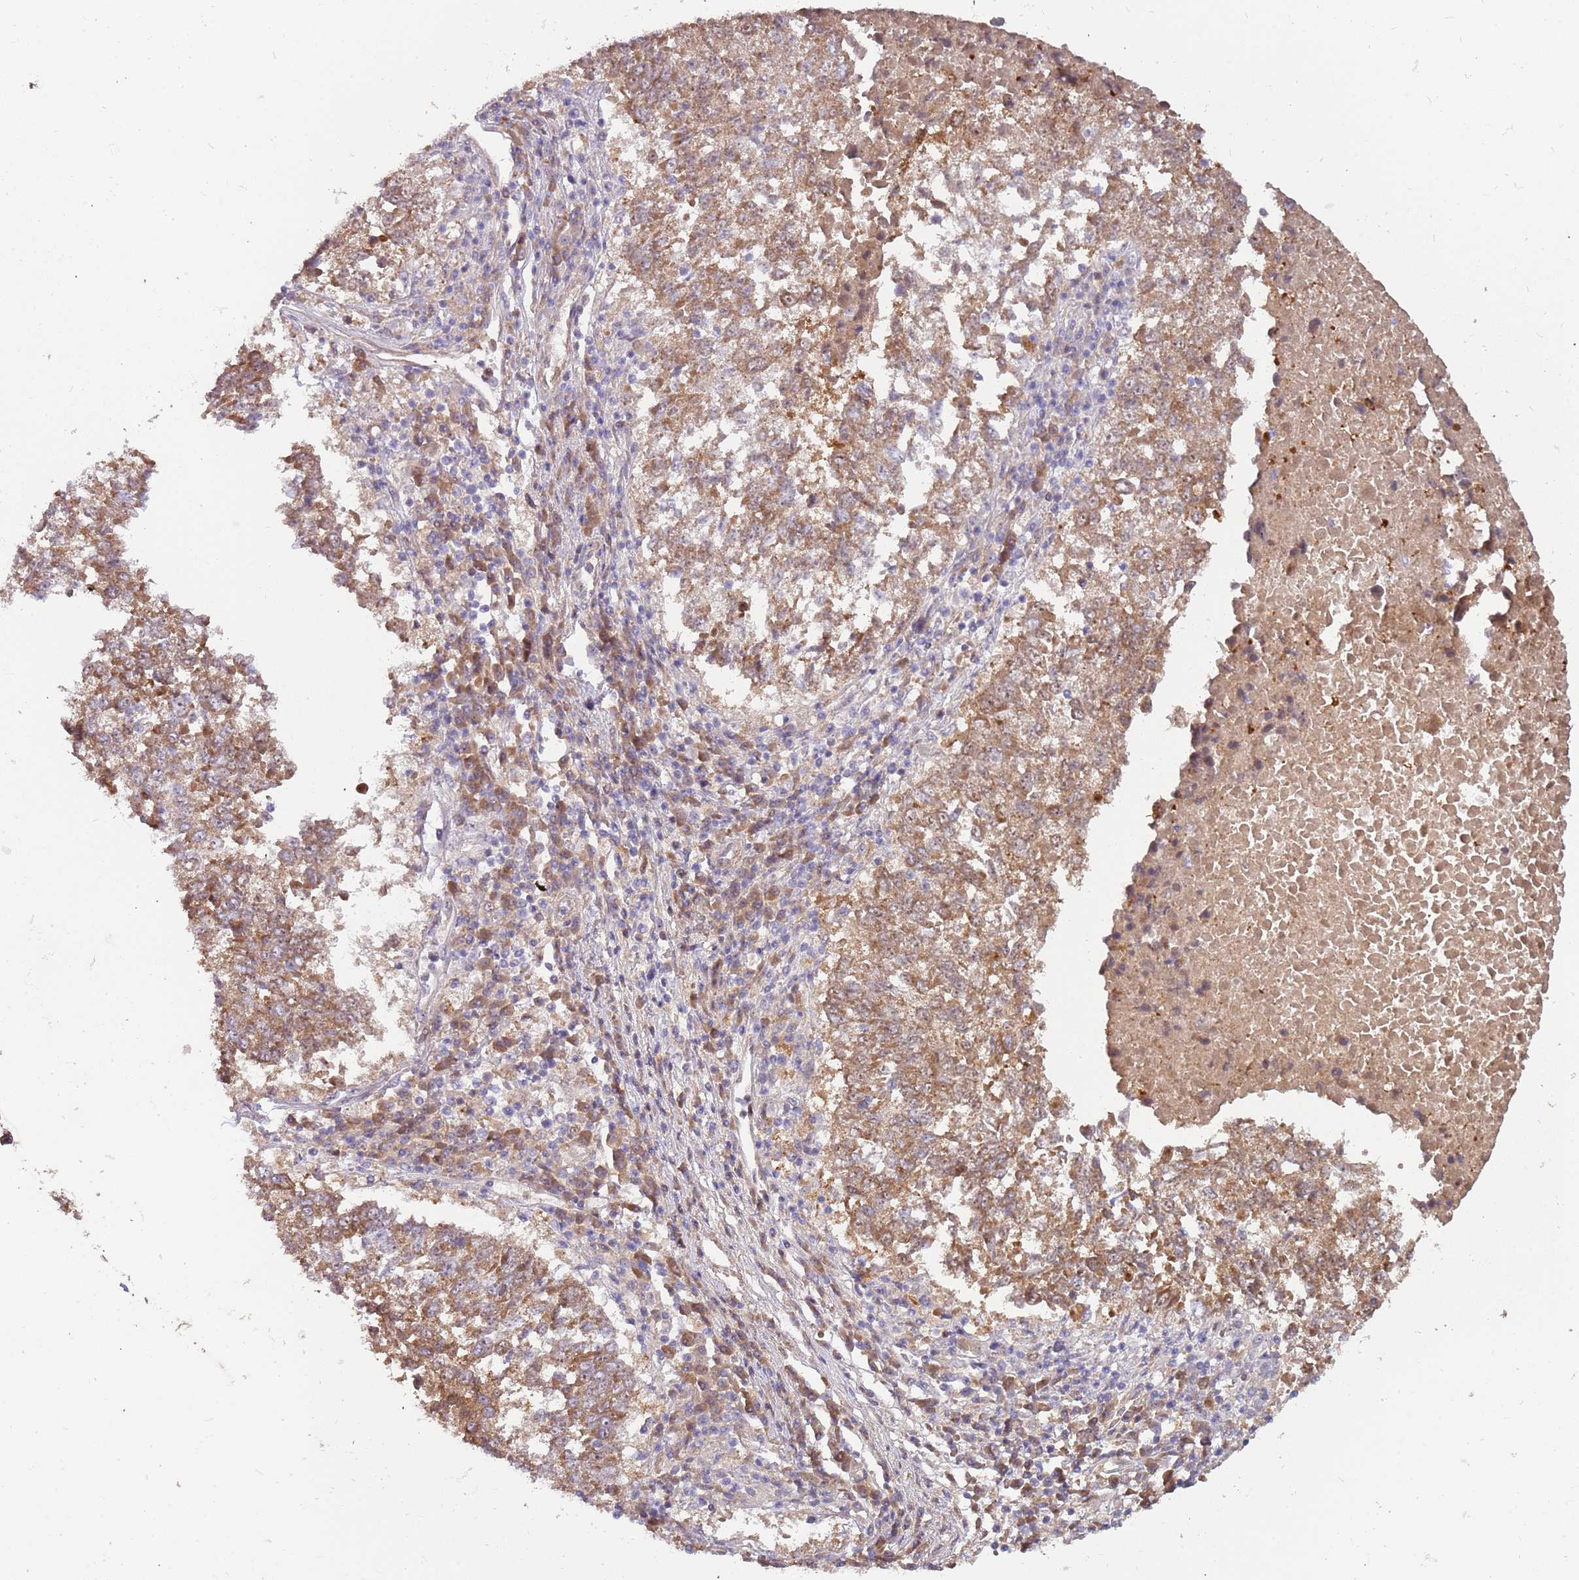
{"staining": {"intensity": "moderate", "quantity": ">75%", "location": "cytoplasmic/membranous"}, "tissue": "lung cancer", "cell_type": "Tumor cells", "image_type": "cancer", "snomed": [{"axis": "morphology", "description": "Squamous cell carcinoma, NOS"}, {"axis": "topography", "description": "Lung"}], "caption": "Protein expression analysis of lung cancer demonstrates moderate cytoplasmic/membranous staining in approximately >75% of tumor cells. The staining is performed using DAB (3,3'-diaminobenzidine) brown chromogen to label protein expression. The nuclei are counter-stained blue using hematoxylin.", "gene": "TRAPPC6B", "patient": {"sex": "male", "age": 73}}